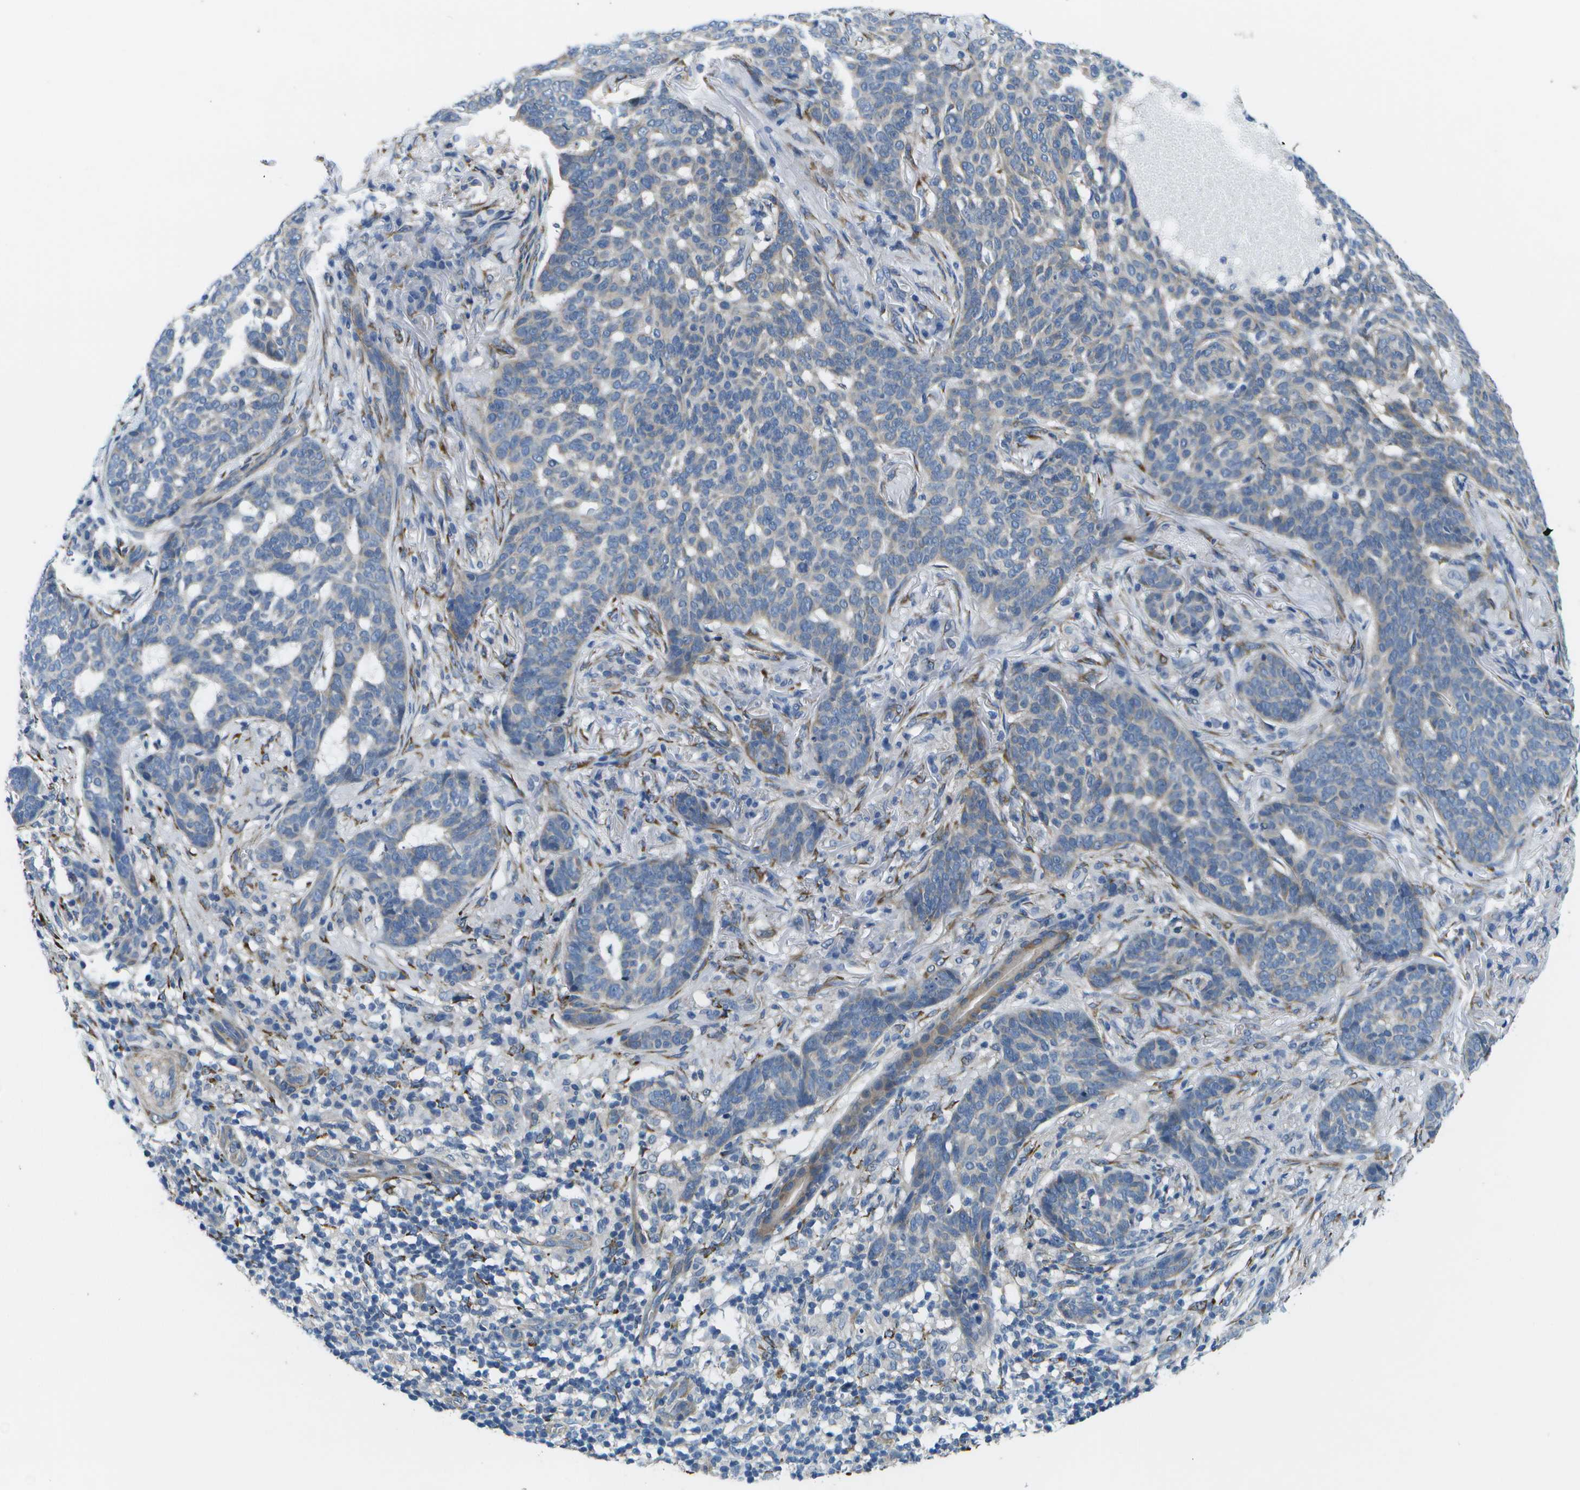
{"staining": {"intensity": "negative", "quantity": "none", "location": "none"}, "tissue": "skin cancer", "cell_type": "Tumor cells", "image_type": "cancer", "snomed": [{"axis": "morphology", "description": "Basal cell carcinoma"}, {"axis": "topography", "description": "Skin"}], "caption": "IHC histopathology image of neoplastic tissue: human skin basal cell carcinoma stained with DAB shows no significant protein positivity in tumor cells.", "gene": "P3H1", "patient": {"sex": "male", "age": 85}}